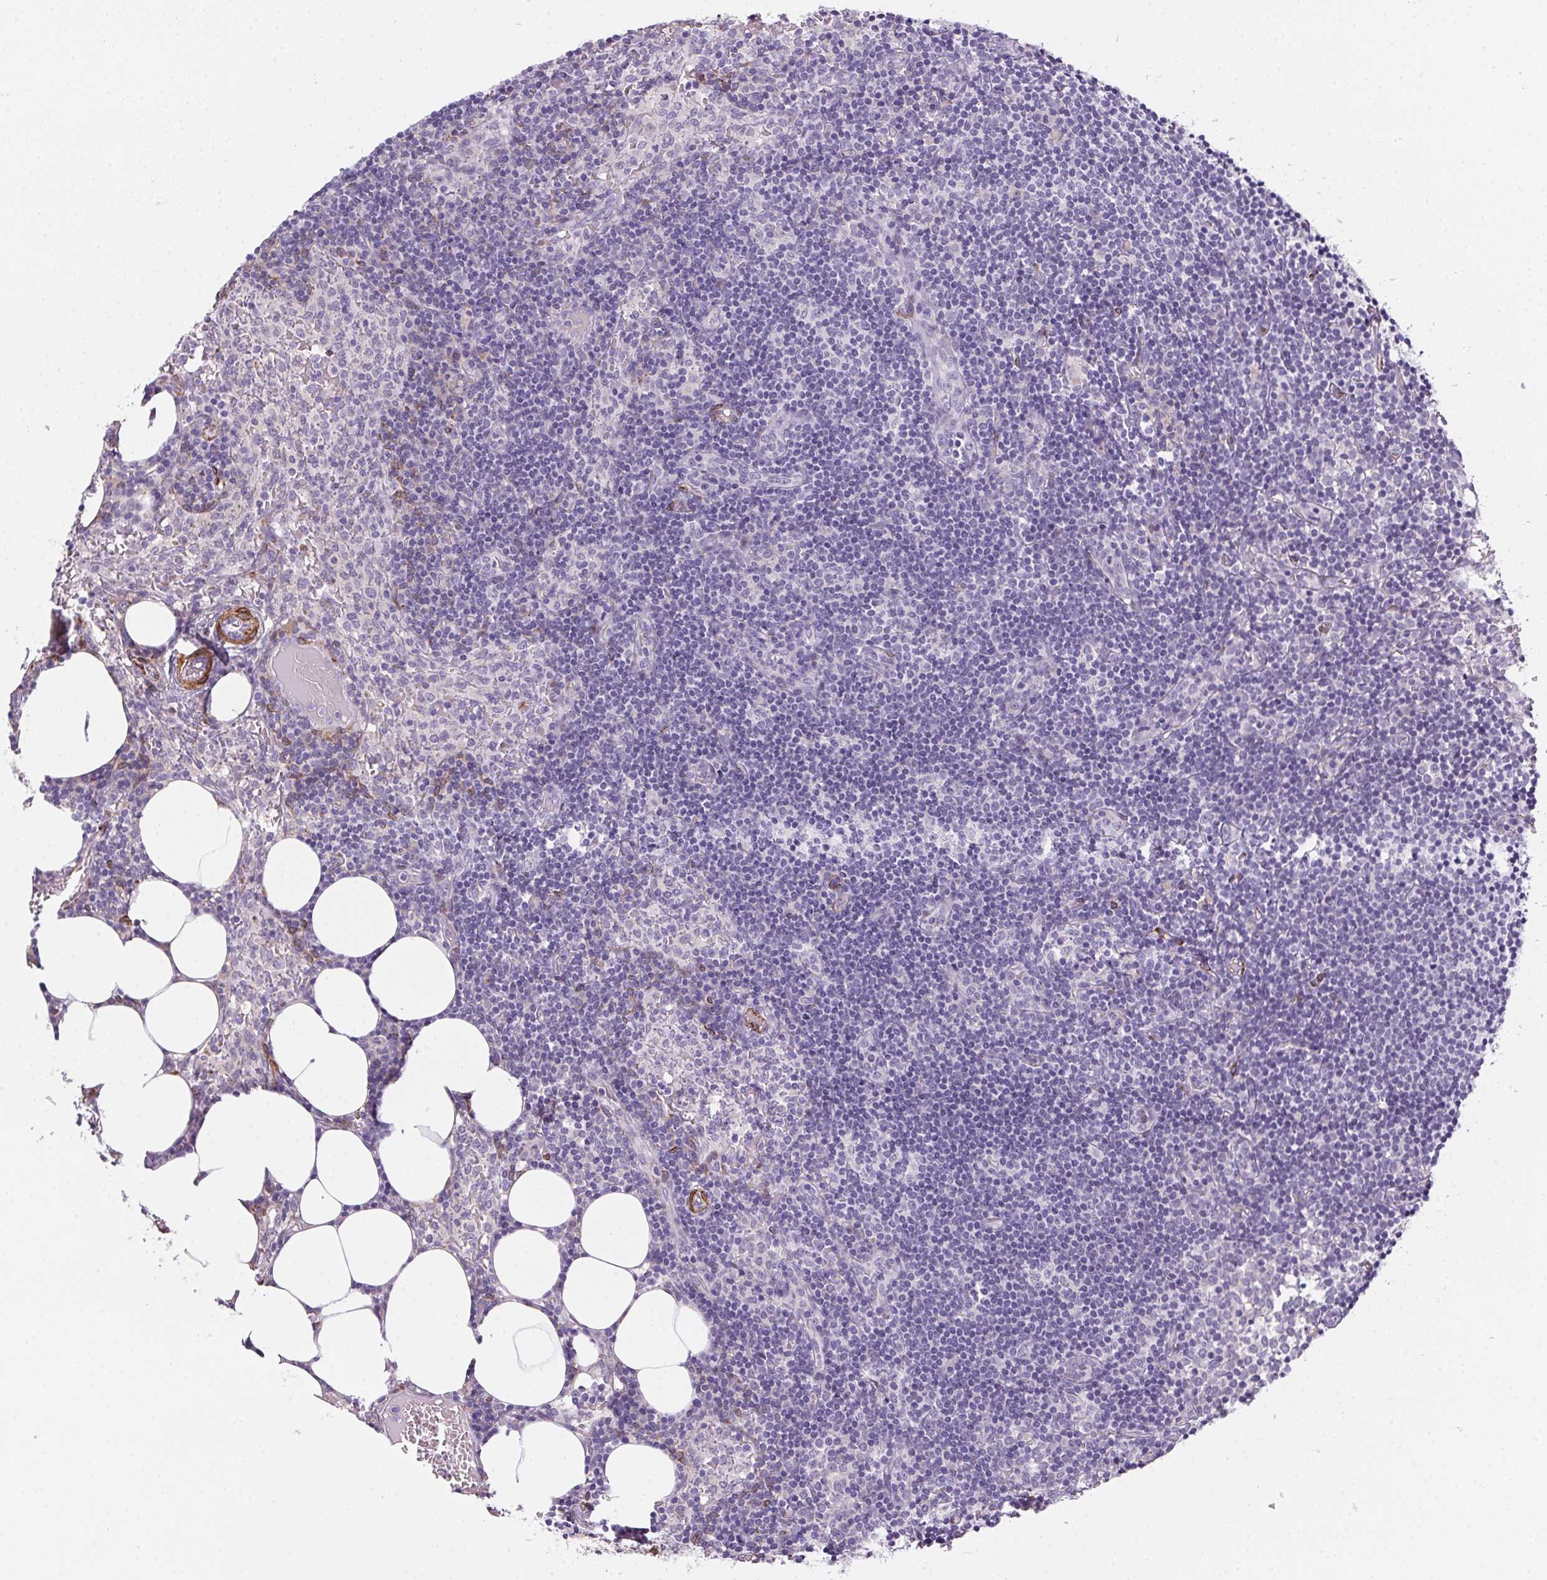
{"staining": {"intensity": "negative", "quantity": "none", "location": "none"}, "tissue": "lymph node", "cell_type": "Germinal center cells", "image_type": "normal", "snomed": [{"axis": "morphology", "description": "Normal tissue, NOS"}, {"axis": "topography", "description": "Lymph node"}], "caption": "This is an immunohistochemistry histopathology image of unremarkable human lymph node. There is no expression in germinal center cells.", "gene": "HRC", "patient": {"sex": "female", "age": 41}}